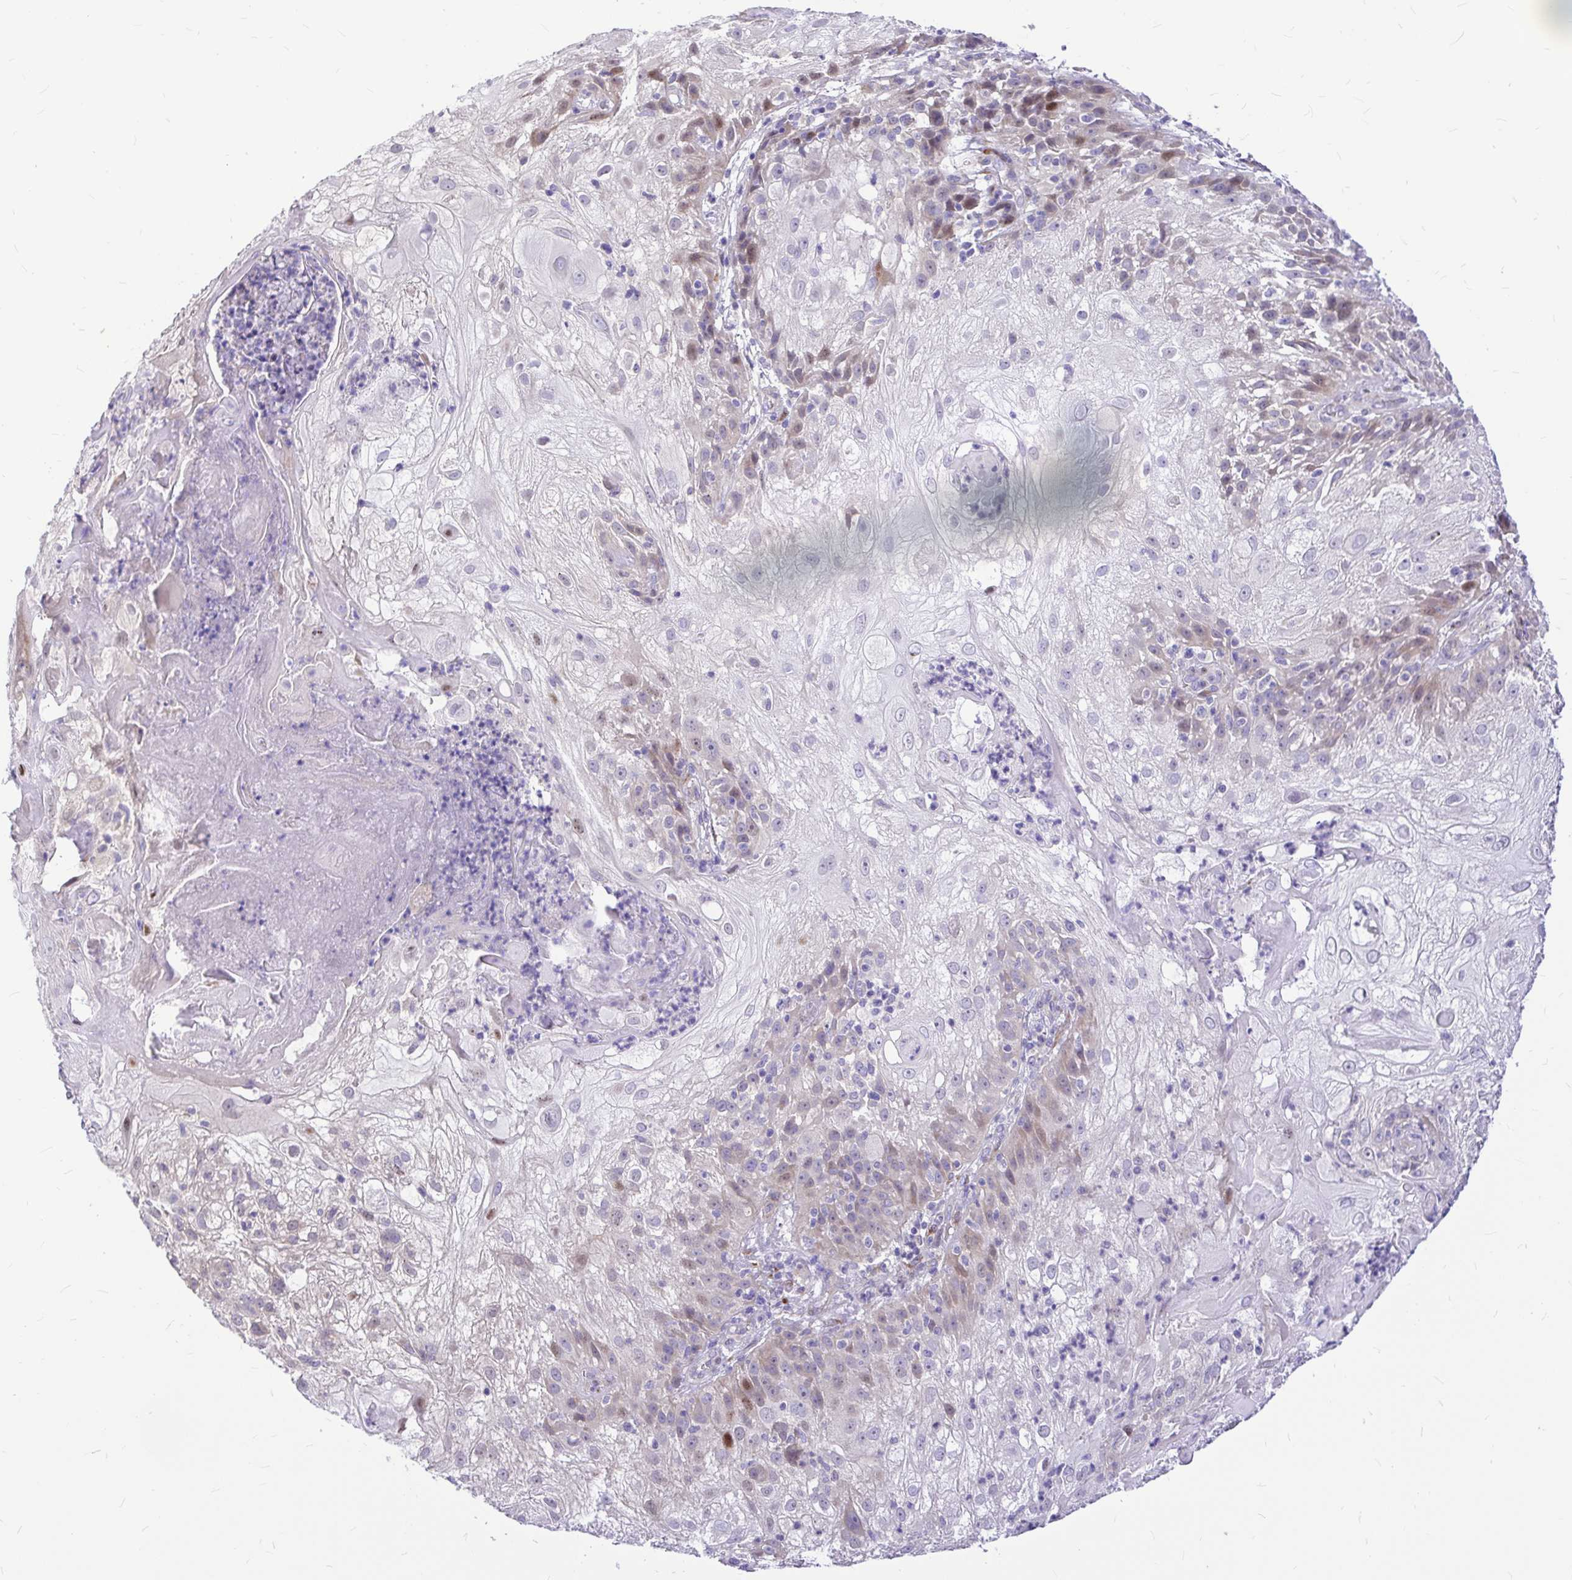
{"staining": {"intensity": "weak", "quantity": "<25%", "location": "cytoplasmic/membranous,nuclear"}, "tissue": "skin cancer", "cell_type": "Tumor cells", "image_type": "cancer", "snomed": [{"axis": "morphology", "description": "Normal tissue, NOS"}, {"axis": "morphology", "description": "Squamous cell carcinoma, NOS"}, {"axis": "topography", "description": "Skin"}], "caption": "Immunohistochemistry of human skin squamous cell carcinoma exhibits no staining in tumor cells. (DAB immunohistochemistry (IHC), high magnification).", "gene": "GABBR2", "patient": {"sex": "female", "age": 83}}